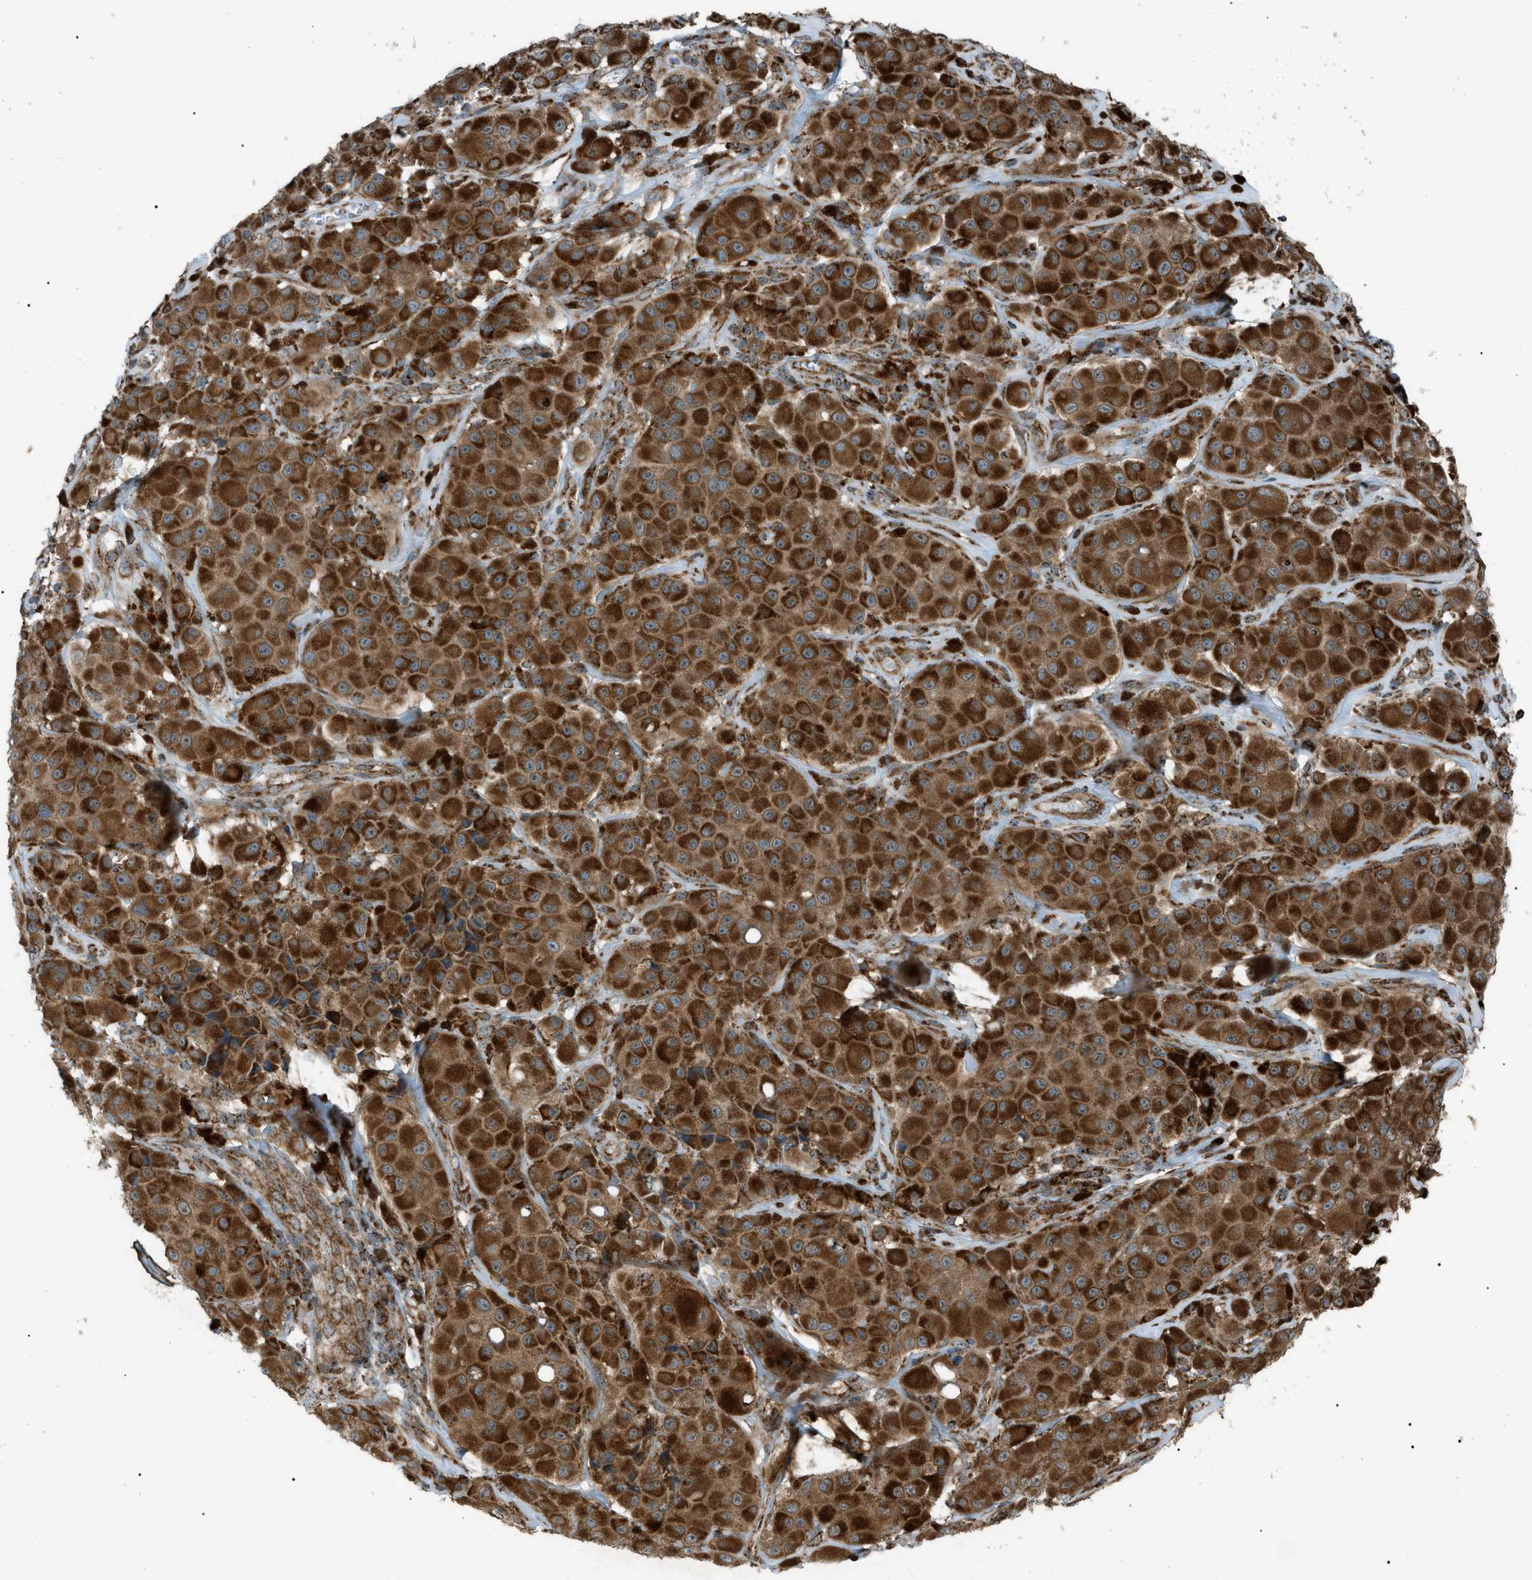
{"staining": {"intensity": "strong", "quantity": ">75%", "location": "cytoplasmic/membranous"}, "tissue": "melanoma", "cell_type": "Tumor cells", "image_type": "cancer", "snomed": [{"axis": "morphology", "description": "Malignant melanoma, NOS"}, {"axis": "topography", "description": "Skin"}], "caption": "An image of human melanoma stained for a protein displays strong cytoplasmic/membranous brown staining in tumor cells.", "gene": "C1GALT1C1", "patient": {"sex": "male", "age": 84}}